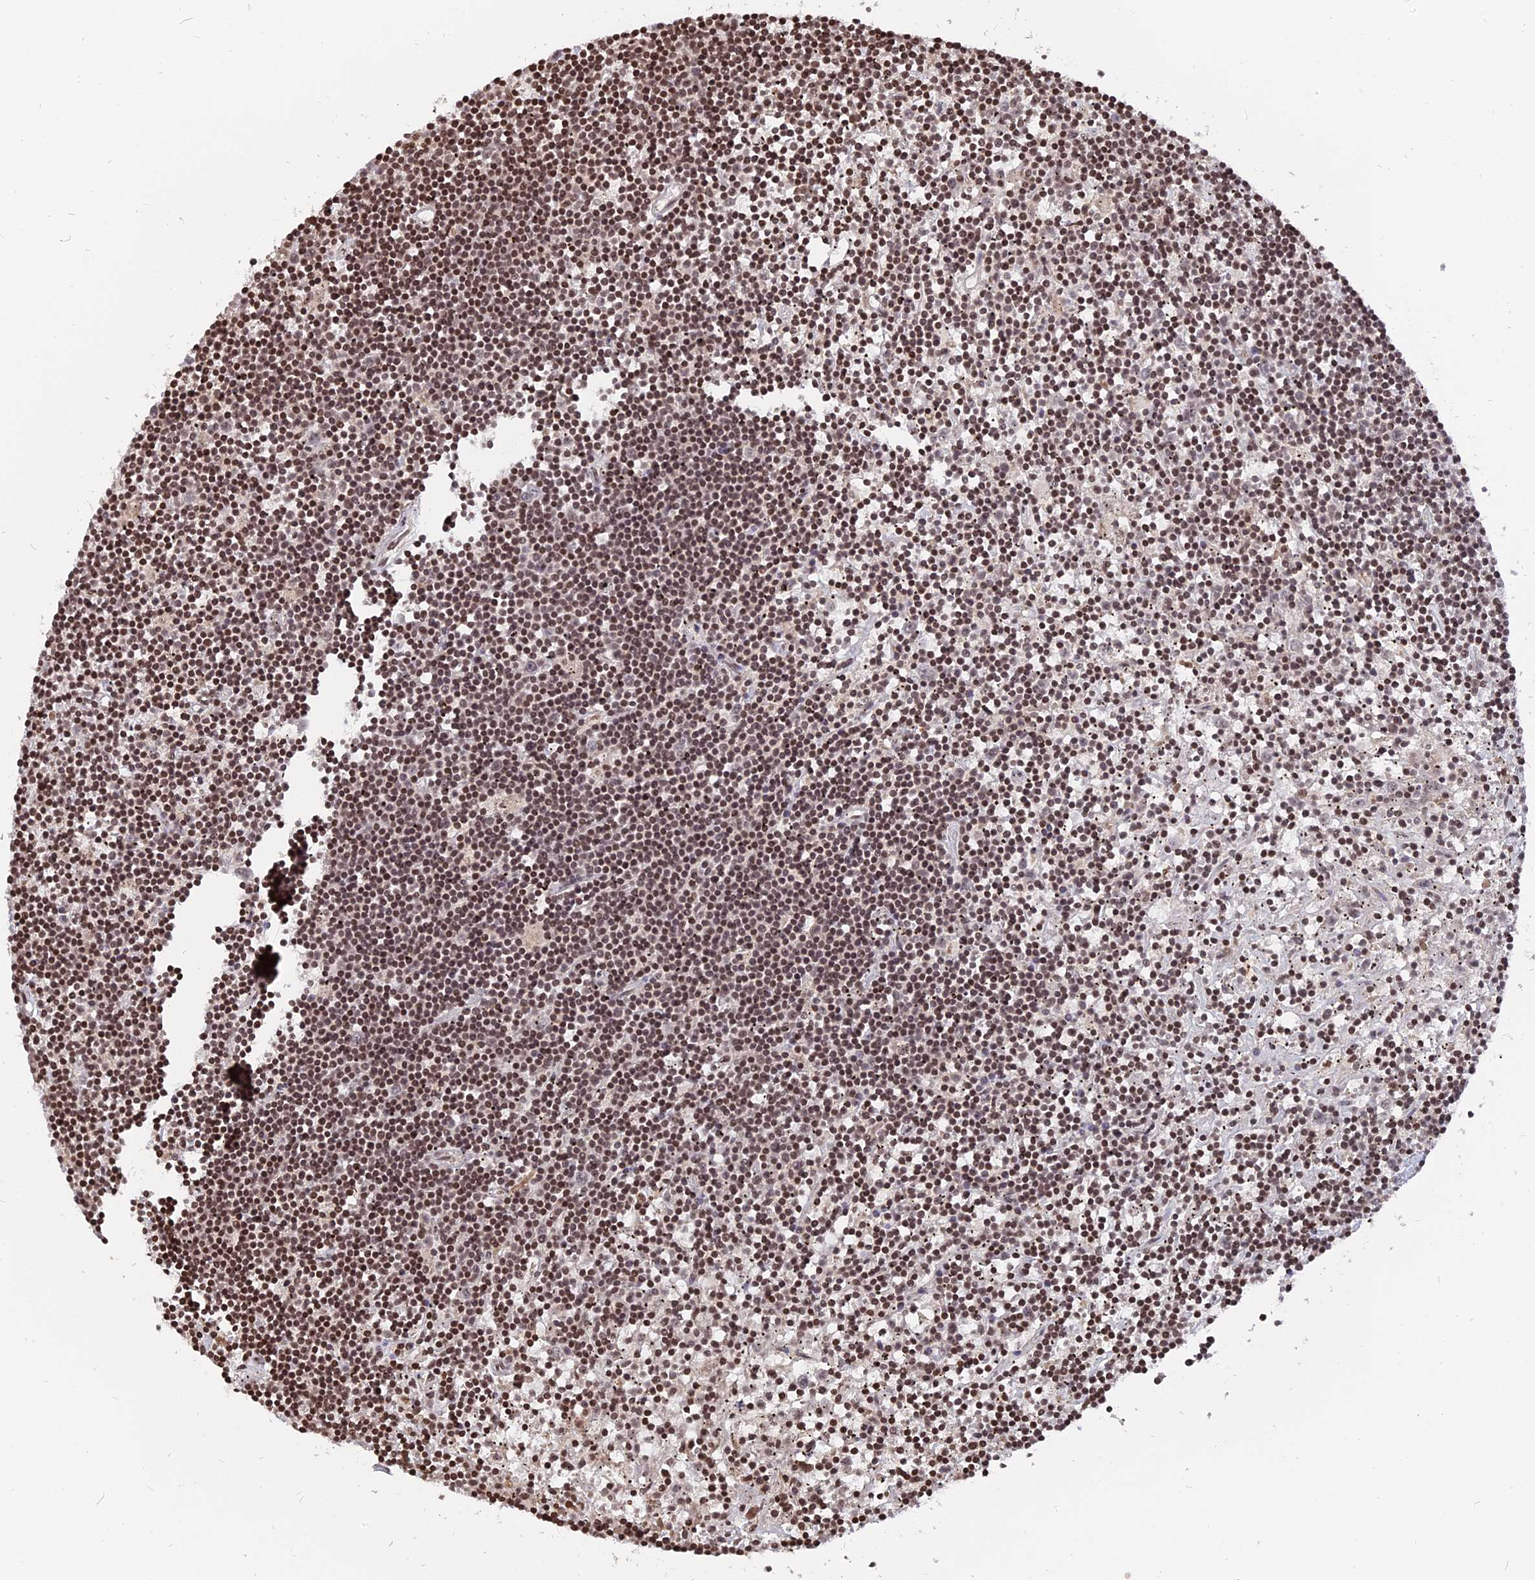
{"staining": {"intensity": "moderate", "quantity": ">75%", "location": "nuclear"}, "tissue": "lymphoma", "cell_type": "Tumor cells", "image_type": "cancer", "snomed": [{"axis": "morphology", "description": "Malignant lymphoma, non-Hodgkin's type, Low grade"}, {"axis": "topography", "description": "Spleen"}], "caption": "This histopathology image reveals malignant lymphoma, non-Hodgkin's type (low-grade) stained with immunohistochemistry to label a protein in brown. The nuclear of tumor cells show moderate positivity for the protein. Nuclei are counter-stained blue.", "gene": "NR1H3", "patient": {"sex": "male", "age": 76}}